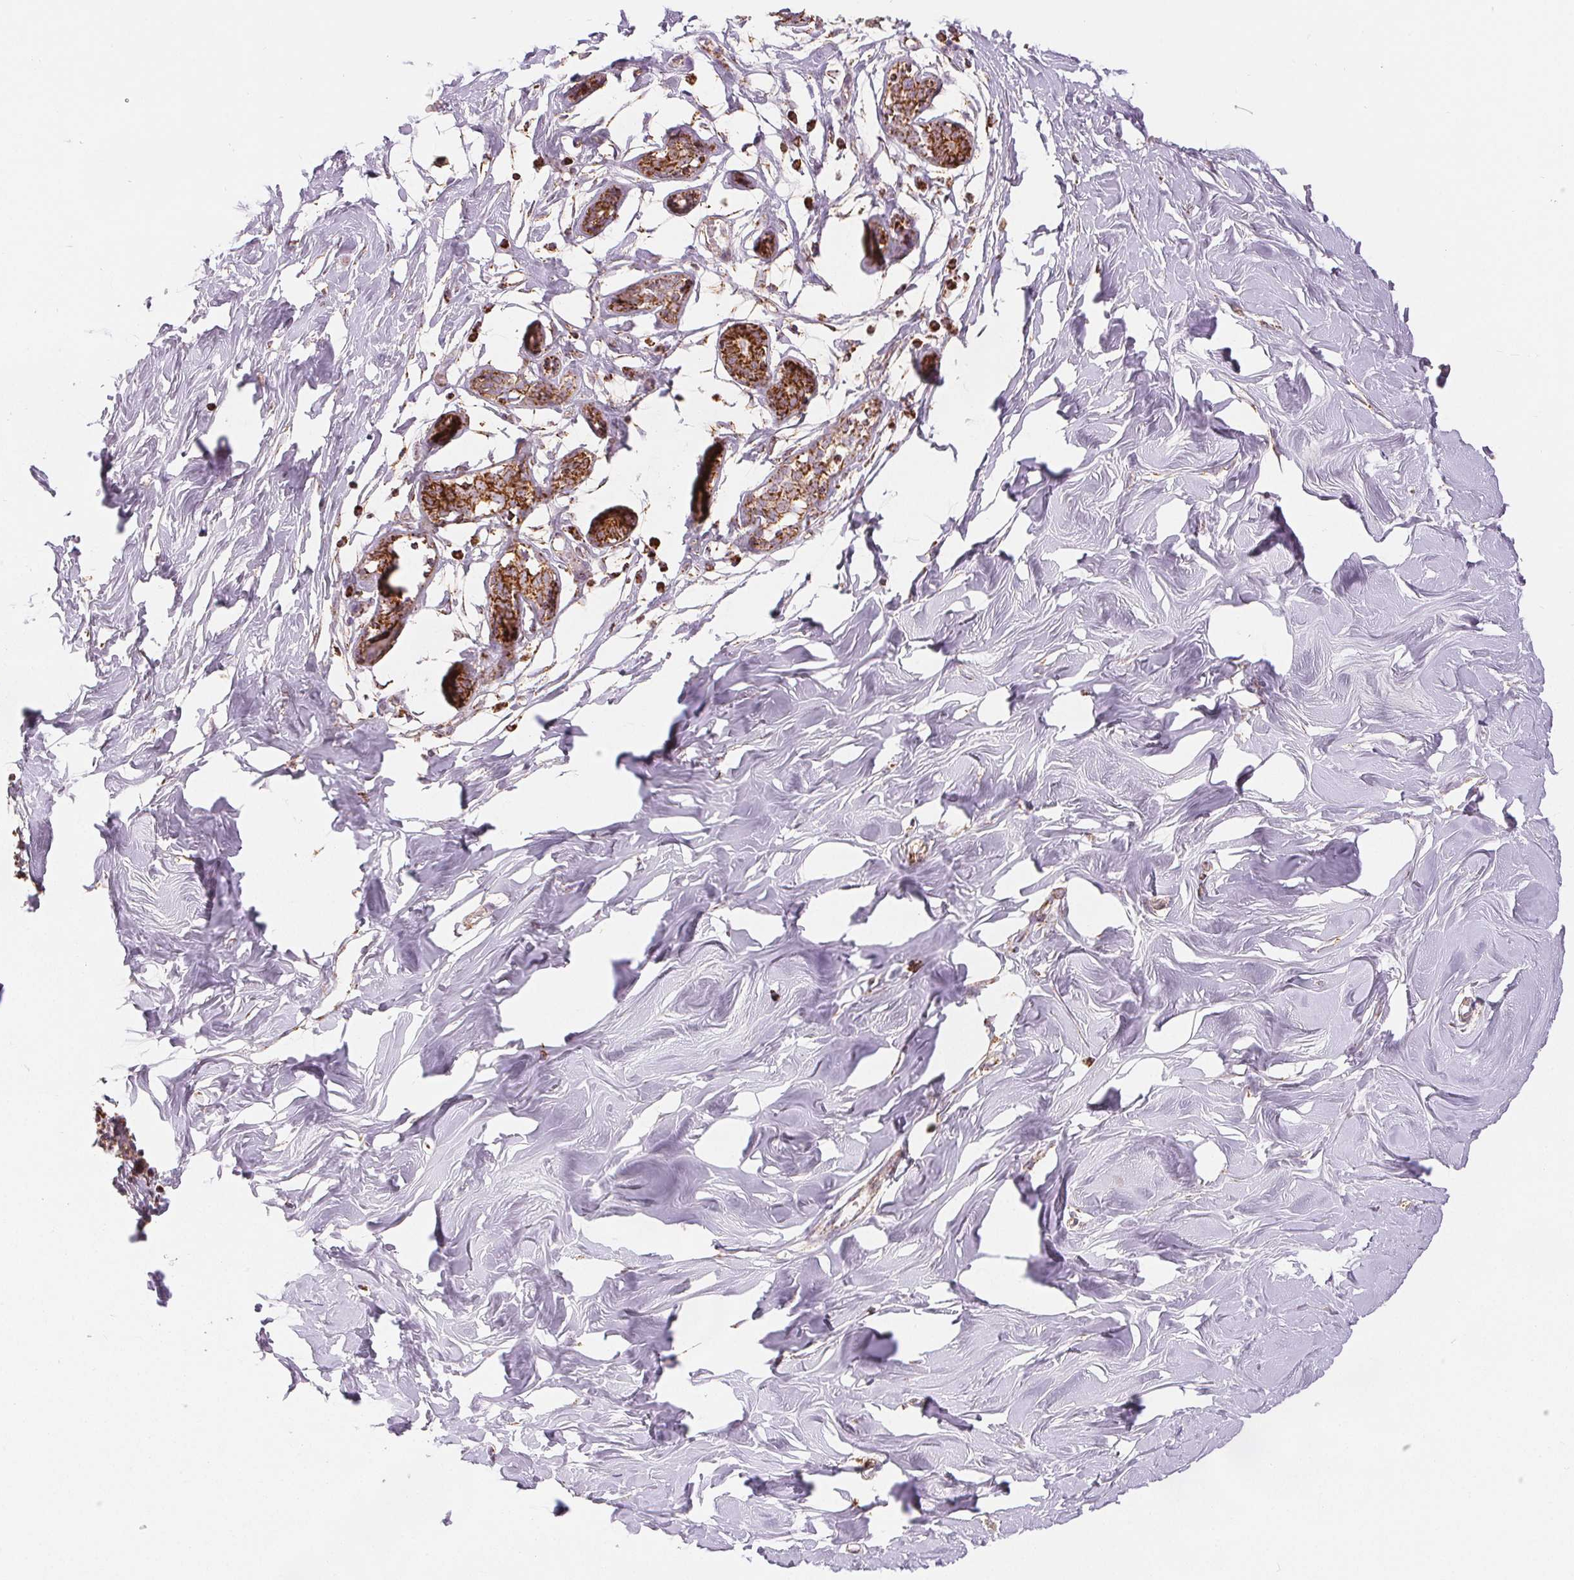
{"staining": {"intensity": "negative", "quantity": "none", "location": "none"}, "tissue": "breast", "cell_type": "Adipocytes", "image_type": "normal", "snomed": [{"axis": "morphology", "description": "Normal tissue, NOS"}, {"axis": "topography", "description": "Breast"}], "caption": "Breast stained for a protein using immunohistochemistry (IHC) shows no staining adipocytes.", "gene": "SDHB", "patient": {"sex": "female", "age": 27}}